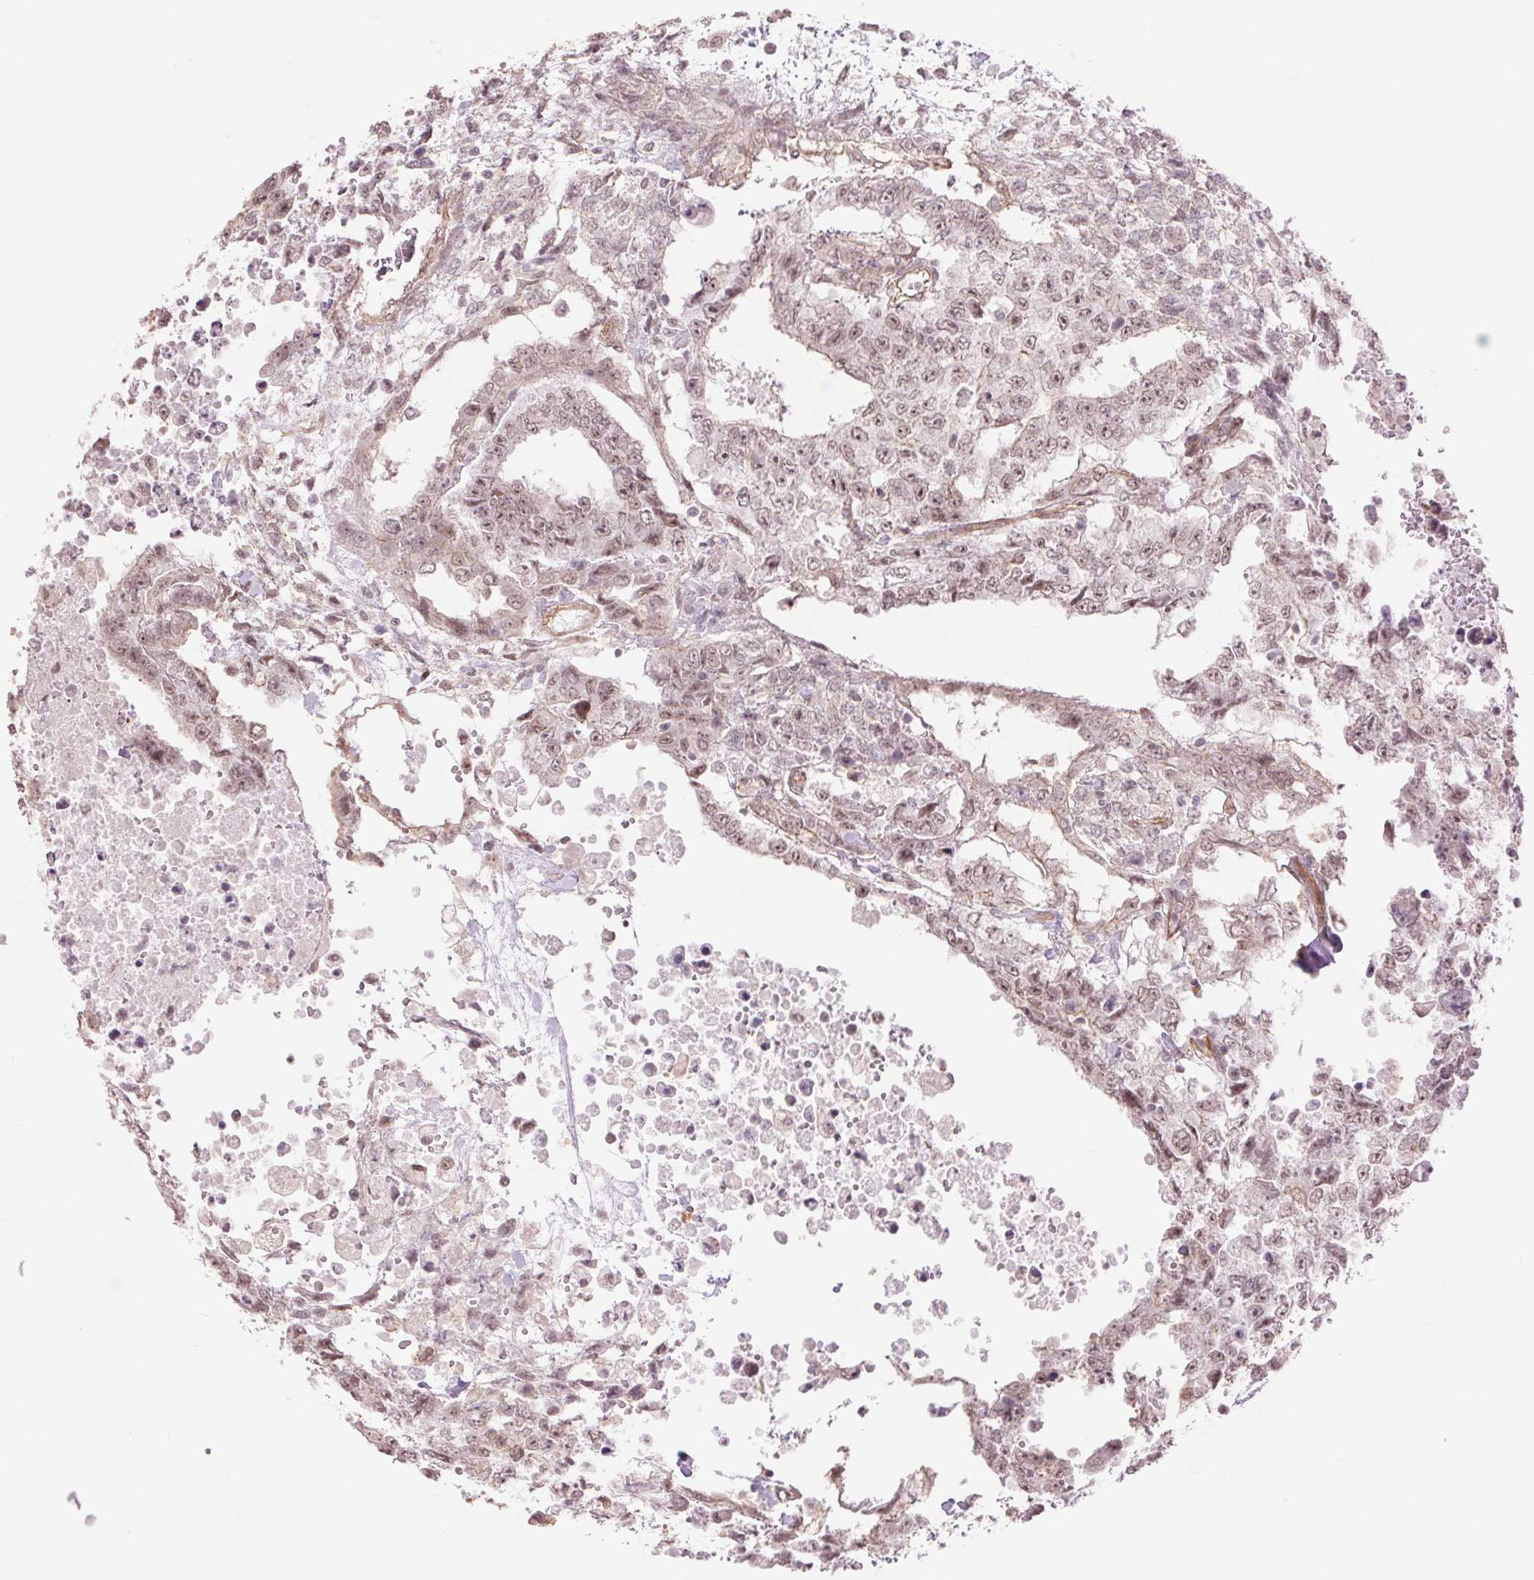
{"staining": {"intensity": "weak", "quantity": ">75%", "location": "nuclear"}, "tissue": "testis cancer", "cell_type": "Tumor cells", "image_type": "cancer", "snomed": [{"axis": "morphology", "description": "Carcinoma, Embryonal, NOS"}, {"axis": "topography", "description": "Testis"}], "caption": "Brown immunohistochemical staining in testis cancer (embryonal carcinoma) displays weak nuclear staining in about >75% of tumor cells.", "gene": "PALM", "patient": {"sex": "male", "age": 24}}